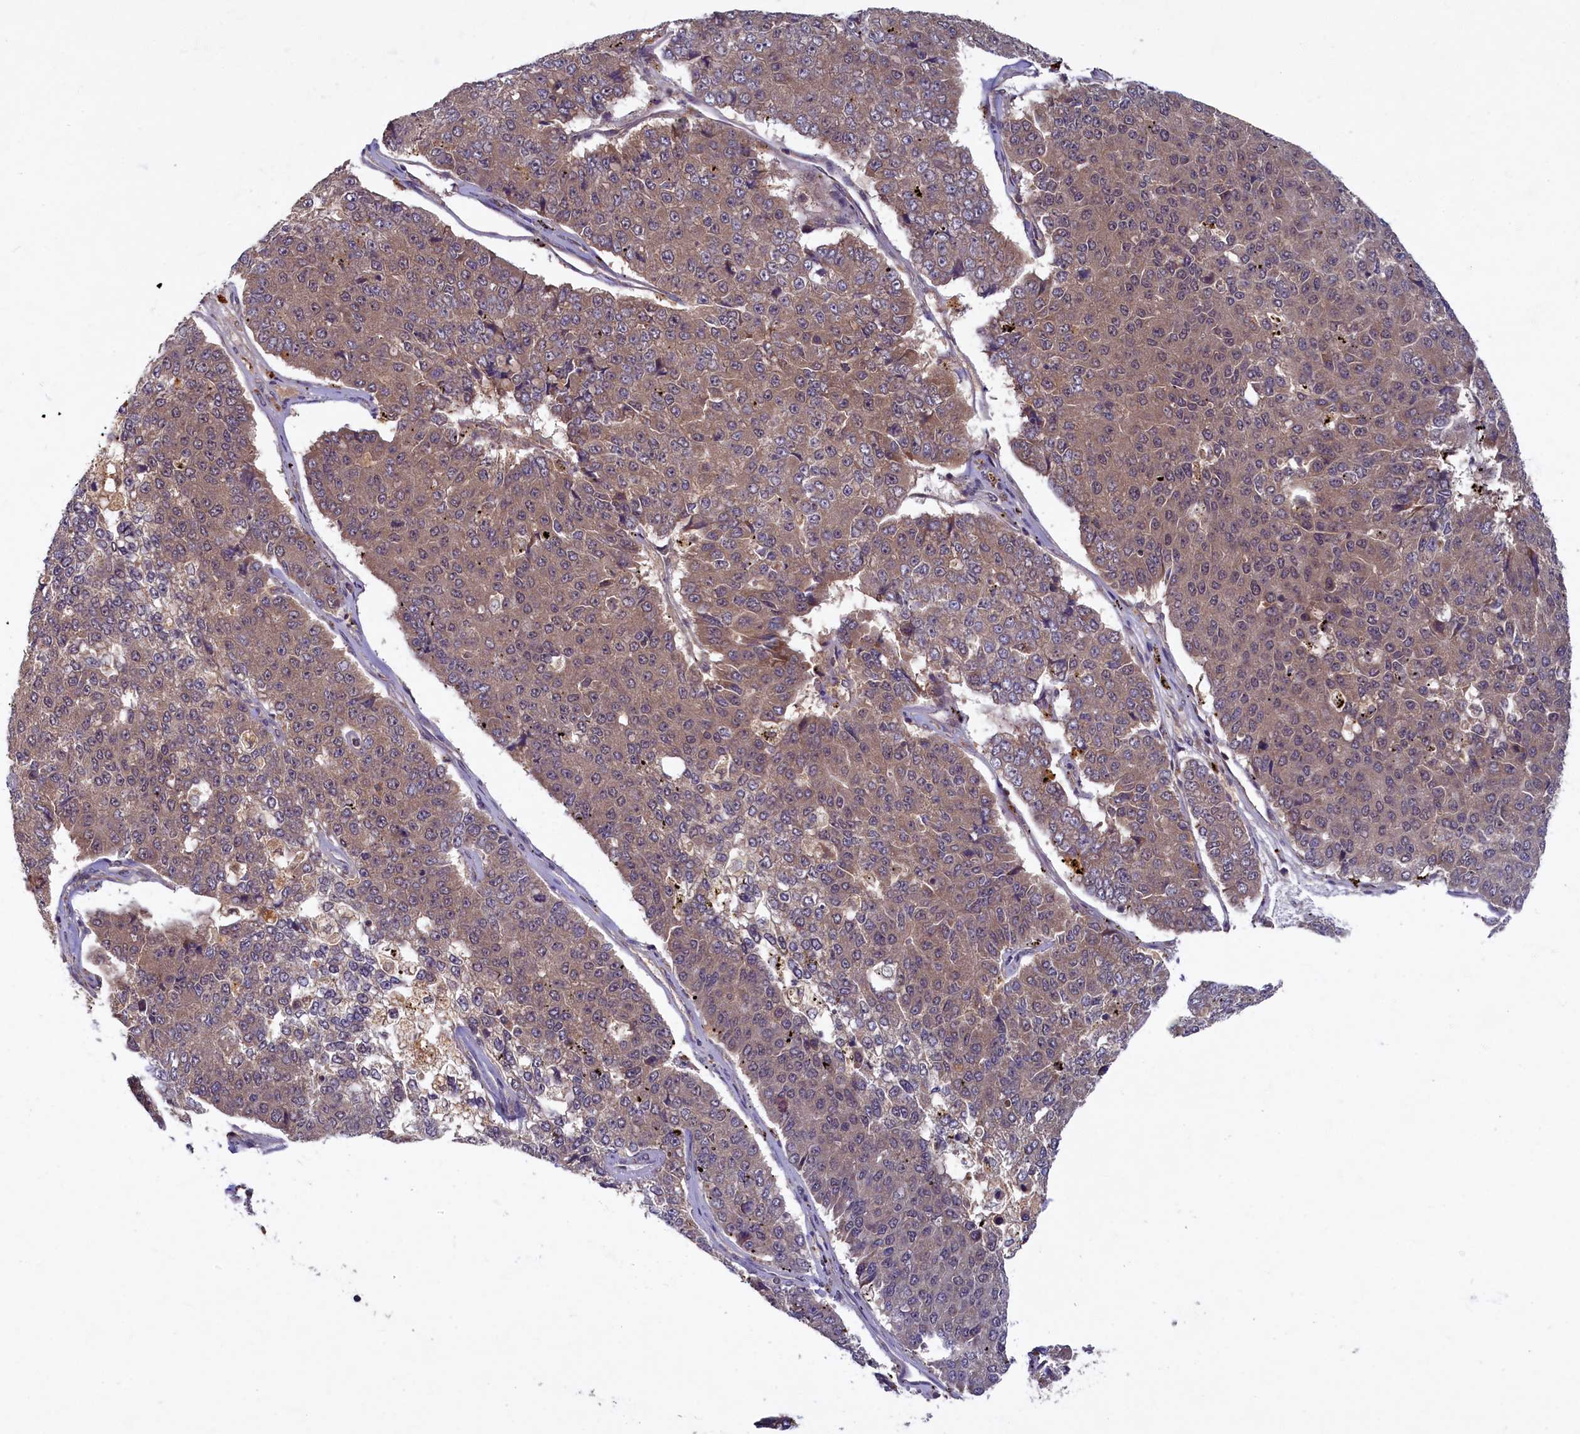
{"staining": {"intensity": "weak", "quantity": "25%-75%", "location": "cytoplasmic/membranous"}, "tissue": "pancreatic cancer", "cell_type": "Tumor cells", "image_type": "cancer", "snomed": [{"axis": "morphology", "description": "Adenocarcinoma, NOS"}, {"axis": "topography", "description": "Pancreas"}], "caption": "Immunohistochemical staining of human pancreatic adenocarcinoma displays low levels of weak cytoplasmic/membranous staining in approximately 25%-75% of tumor cells.", "gene": "BICD1", "patient": {"sex": "male", "age": 50}}